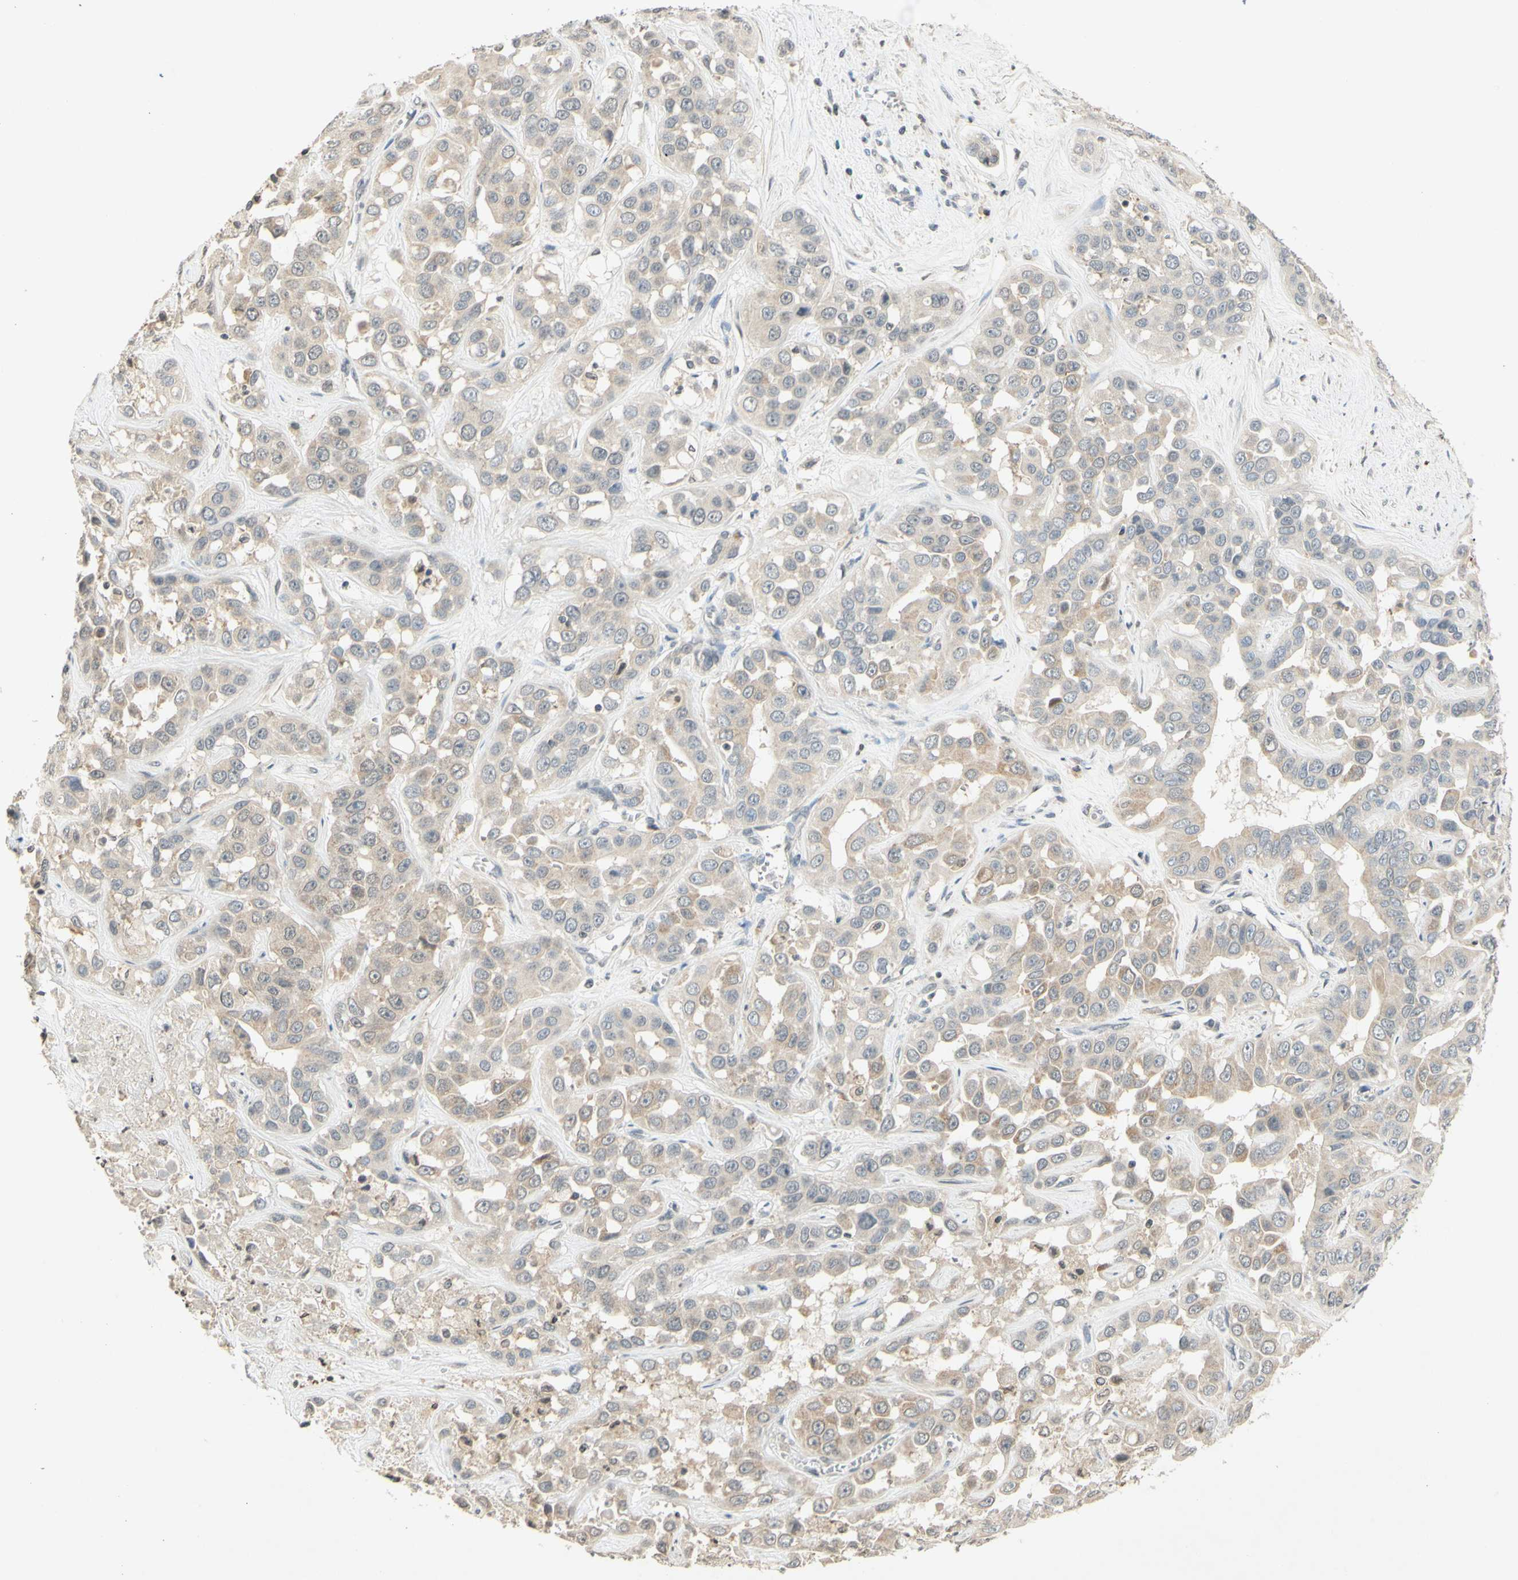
{"staining": {"intensity": "weak", "quantity": ">75%", "location": "cytoplasmic/membranous"}, "tissue": "liver cancer", "cell_type": "Tumor cells", "image_type": "cancer", "snomed": [{"axis": "morphology", "description": "Cholangiocarcinoma"}, {"axis": "topography", "description": "Liver"}], "caption": "Protein expression analysis of human liver cancer (cholangiocarcinoma) reveals weak cytoplasmic/membranous expression in about >75% of tumor cells.", "gene": "GLI1", "patient": {"sex": "female", "age": 52}}